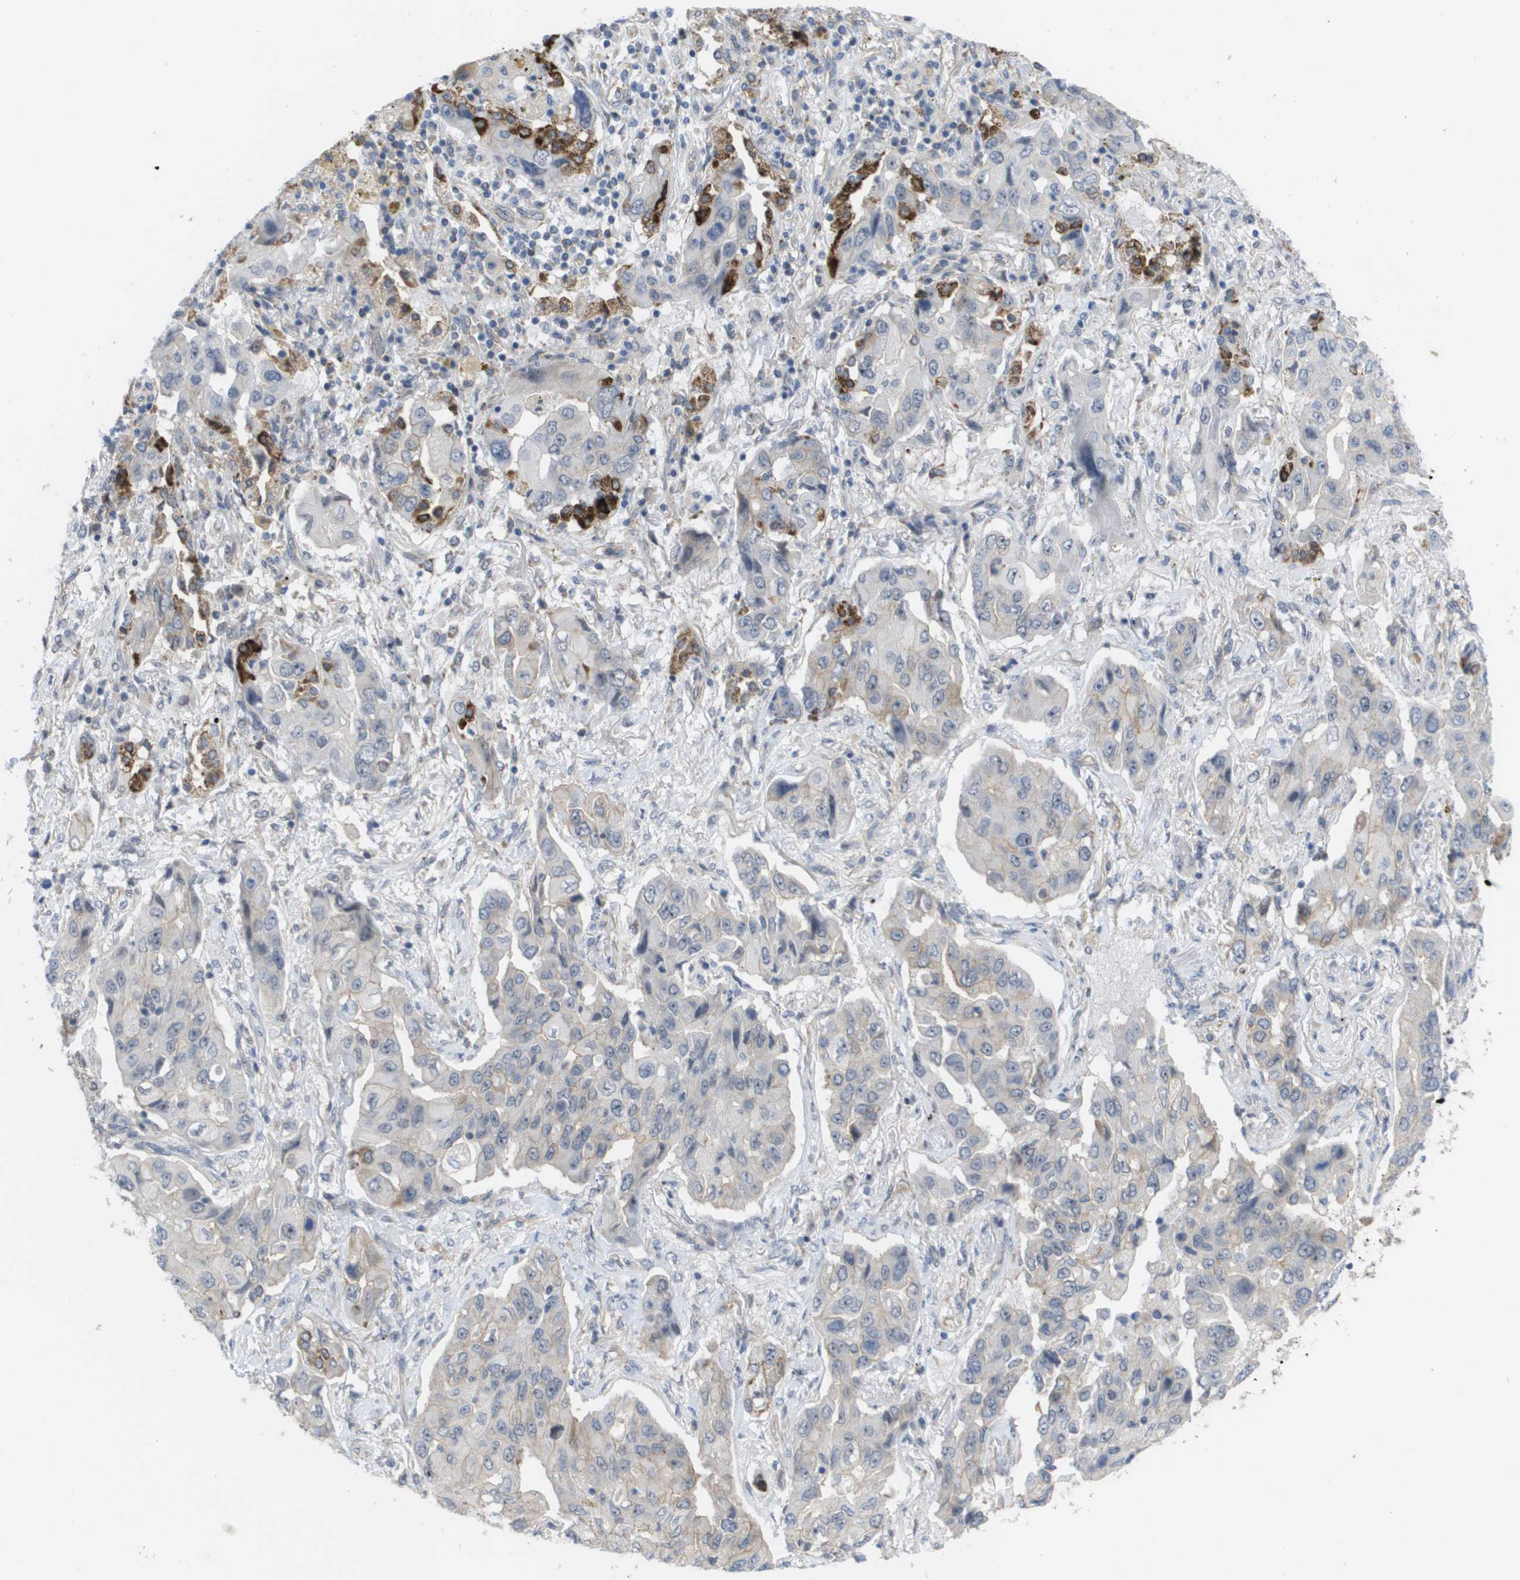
{"staining": {"intensity": "strong", "quantity": "<25%", "location": "cytoplasmic/membranous"}, "tissue": "lung cancer", "cell_type": "Tumor cells", "image_type": "cancer", "snomed": [{"axis": "morphology", "description": "Adenocarcinoma, NOS"}, {"axis": "topography", "description": "Lung"}], "caption": "Immunohistochemical staining of adenocarcinoma (lung) demonstrates medium levels of strong cytoplasmic/membranous staining in approximately <25% of tumor cells.", "gene": "MTARC2", "patient": {"sex": "female", "age": 65}}